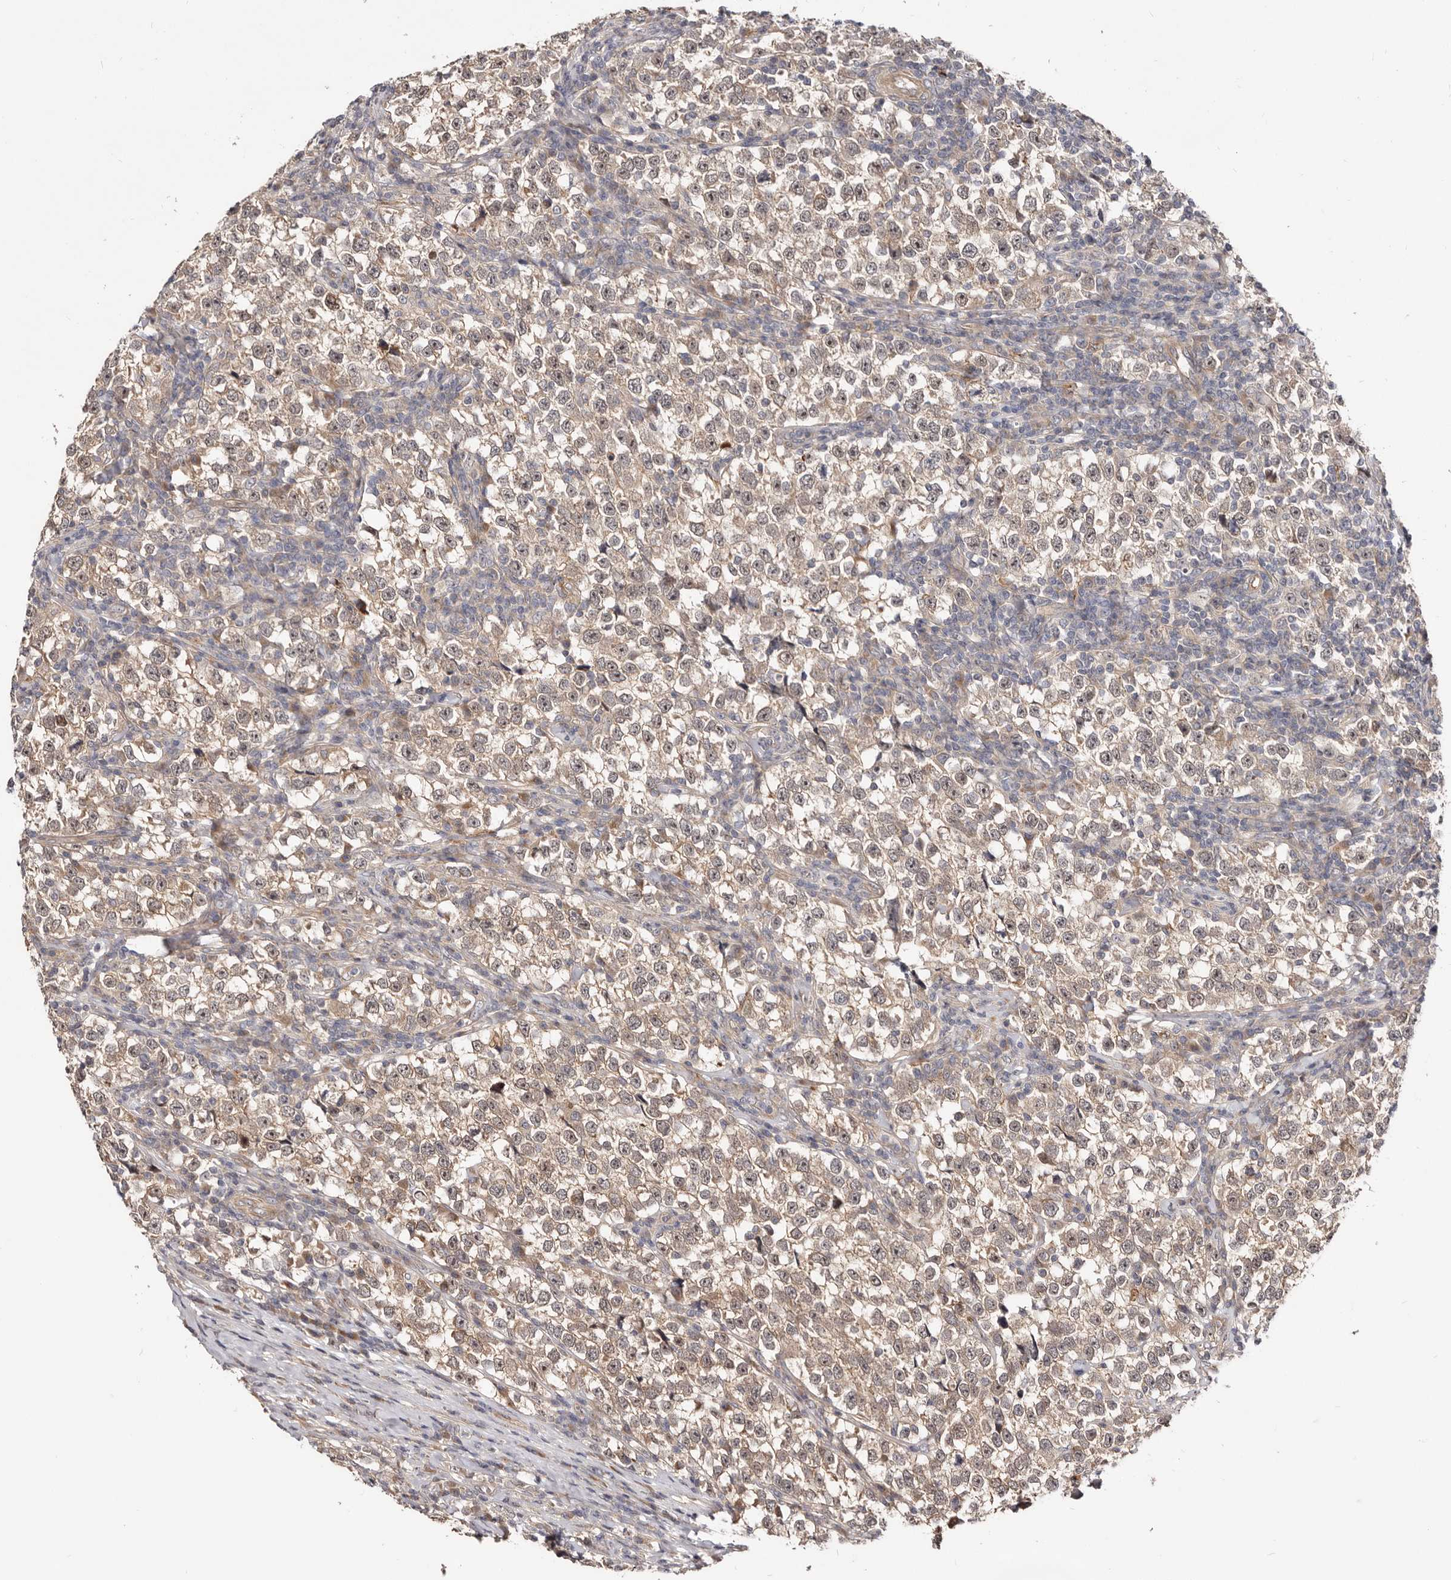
{"staining": {"intensity": "weak", "quantity": ">75%", "location": "cytoplasmic/membranous,nuclear"}, "tissue": "testis cancer", "cell_type": "Tumor cells", "image_type": "cancer", "snomed": [{"axis": "morphology", "description": "Normal tissue, NOS"}, {"axis": "morphology", "description": "Seminoma, NOS"}, {"axis": "topography", "description": "Testis"}], "caption": "Human testis cancer stained with a brown dye exhibits weak cytoplasmic/membranous and nuclear positive staining in approximately >75% of tumor cells.", "gene": "GPATCH4", "patient": {"sex": "male", "age": 43}}